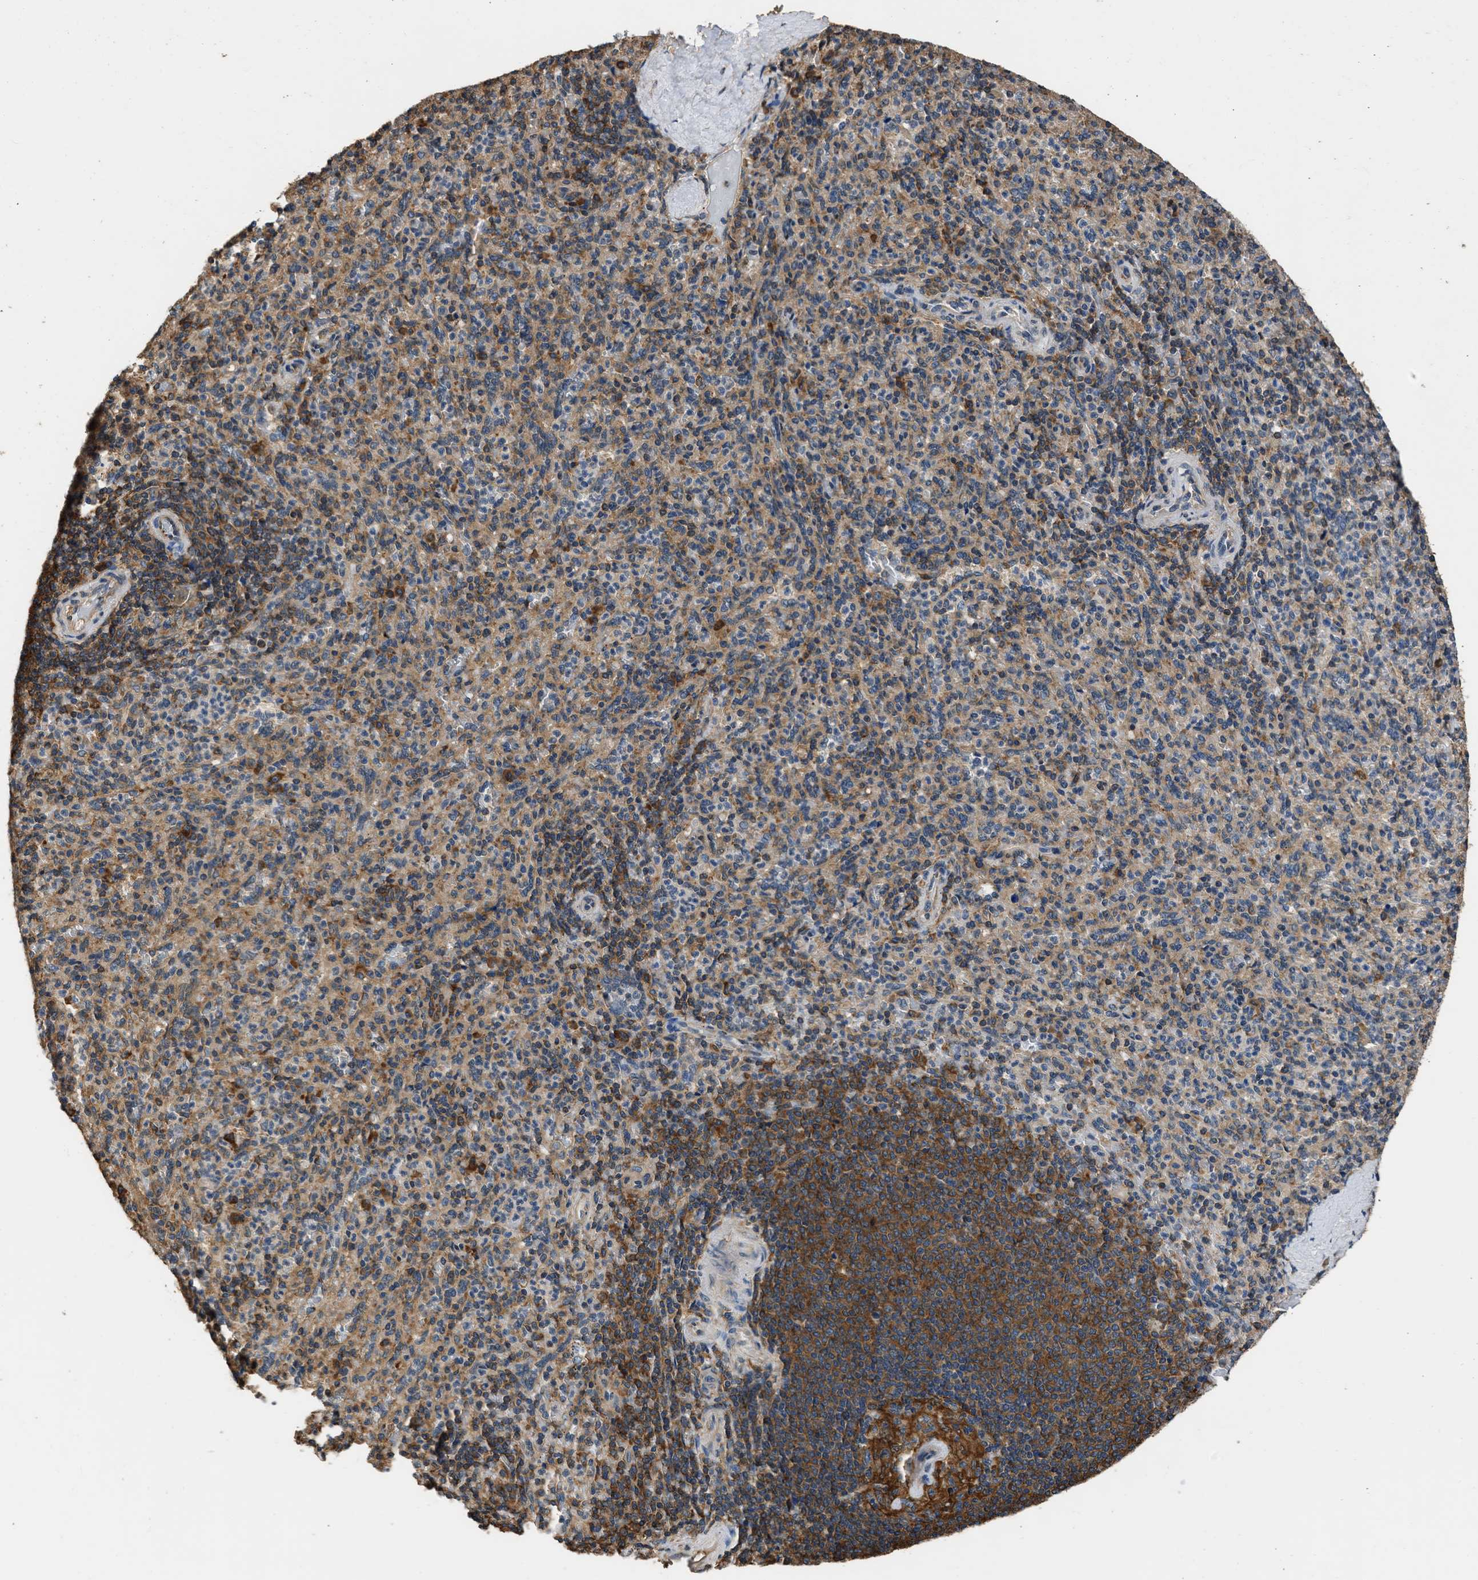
{"staining": {"intensity": "moderate", "quantity": ">75%", "location": "cytoplasmic/membranous"}, "tissue": "spleen", "cell_type": "Cells in red pulp", "image_type": "normal", "snomed": [{"axis": "morphology", "description": "Normal tissue, NOS"}, {"axis": "topography", "description": "Spleen"}], "caption": "Protein staining of benign spleen displays moderate cytoplasmic/membranous positivity in about >75% of cells in red pulp. (DAB (3,3'-diaminobenzidine) = brown stain, brightfield microscopy at high magnification).", "gene": "SLC36A4", "patient": {"sex": "male", "age": 36}}